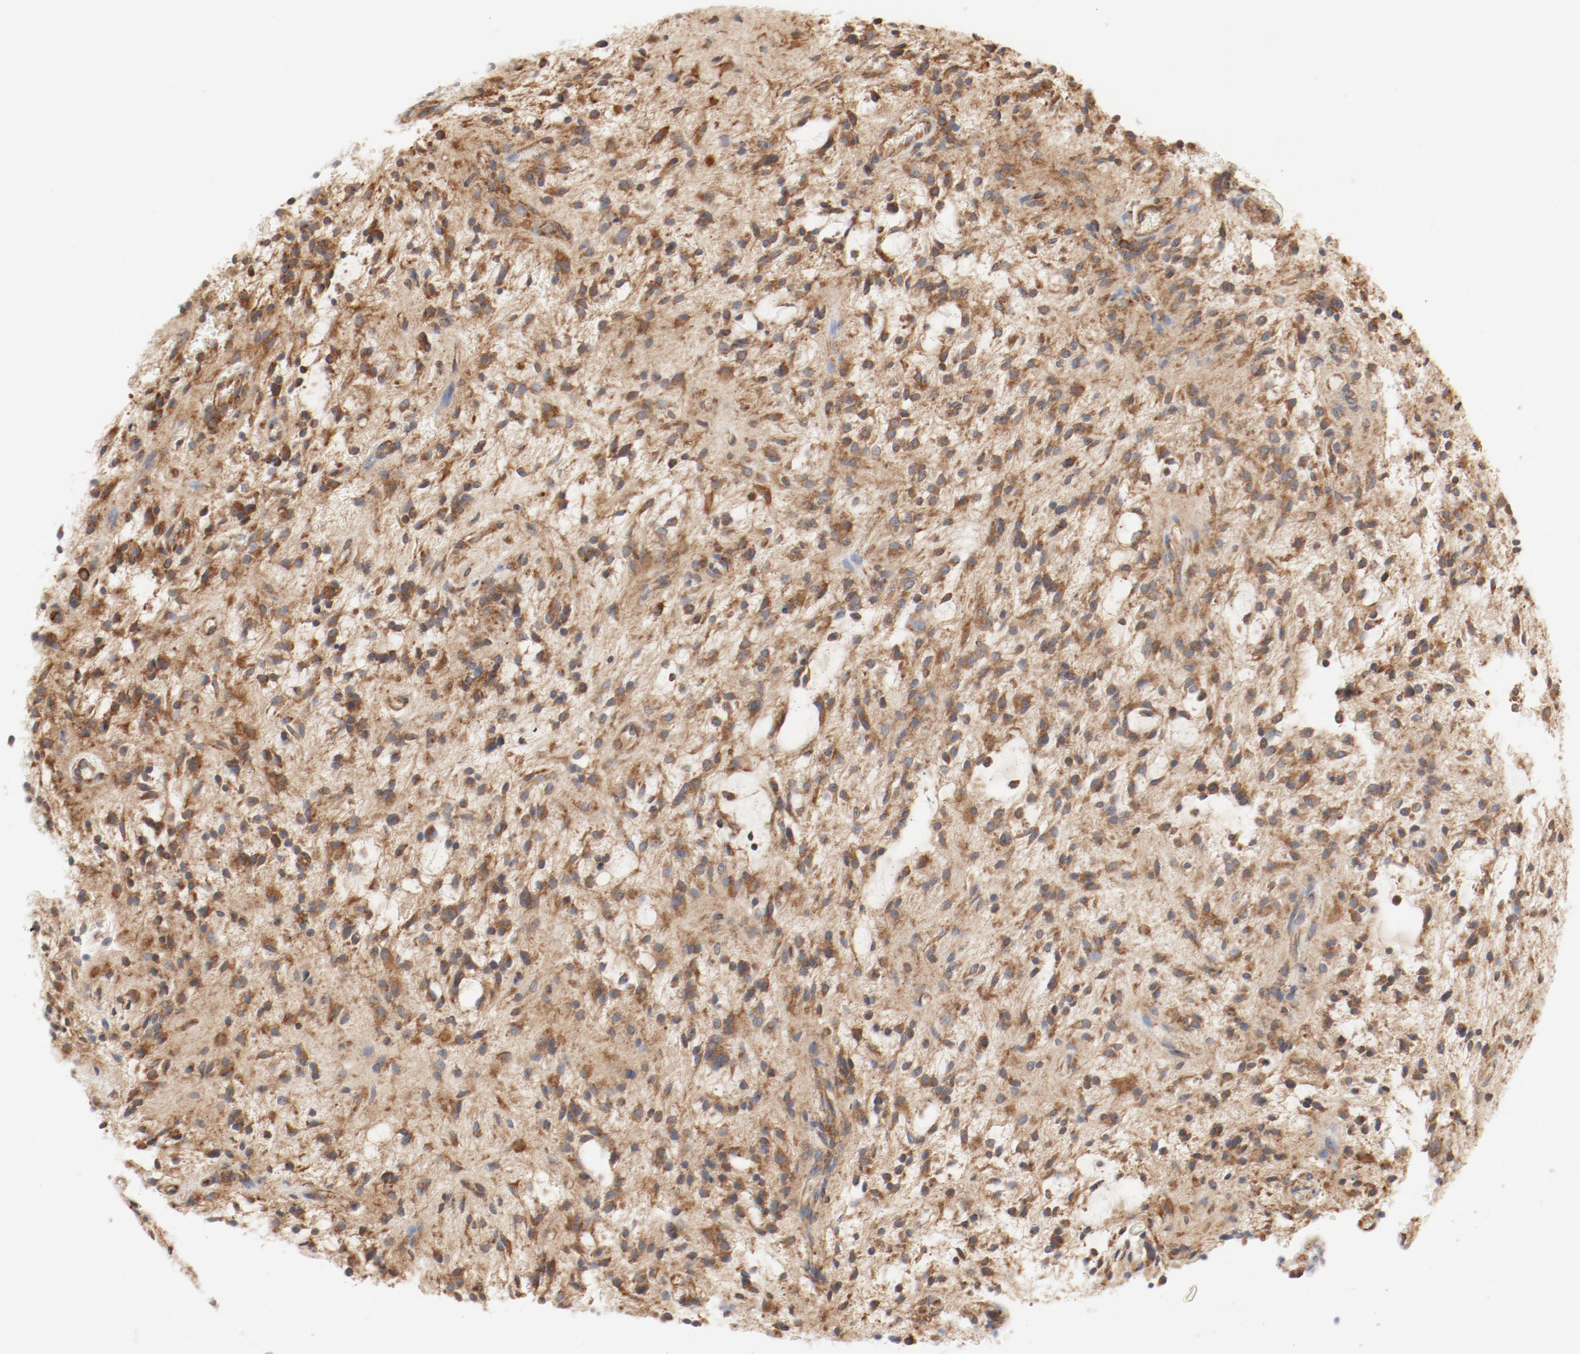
{"staining": {"intensity": "moderate", "quantity": ">75%", "location": "cytoplasmic/membranous"}, "tissue": "glioma", "cell_type": "Tumor cells", "image_type": "cancer", "snomed": [{"axis": "morphology", "description": "Glioma, malignant, NOS"}, {"axis": "topography", "description": "Cerebellum"}], "caption": "Protein analysis of malignant glioma tissue displays moderate cytoplasmic/membranous expression in about >75% of tumor cells.", "gene": "RPS6", "patient": {"sex": "female", "age": 10}}